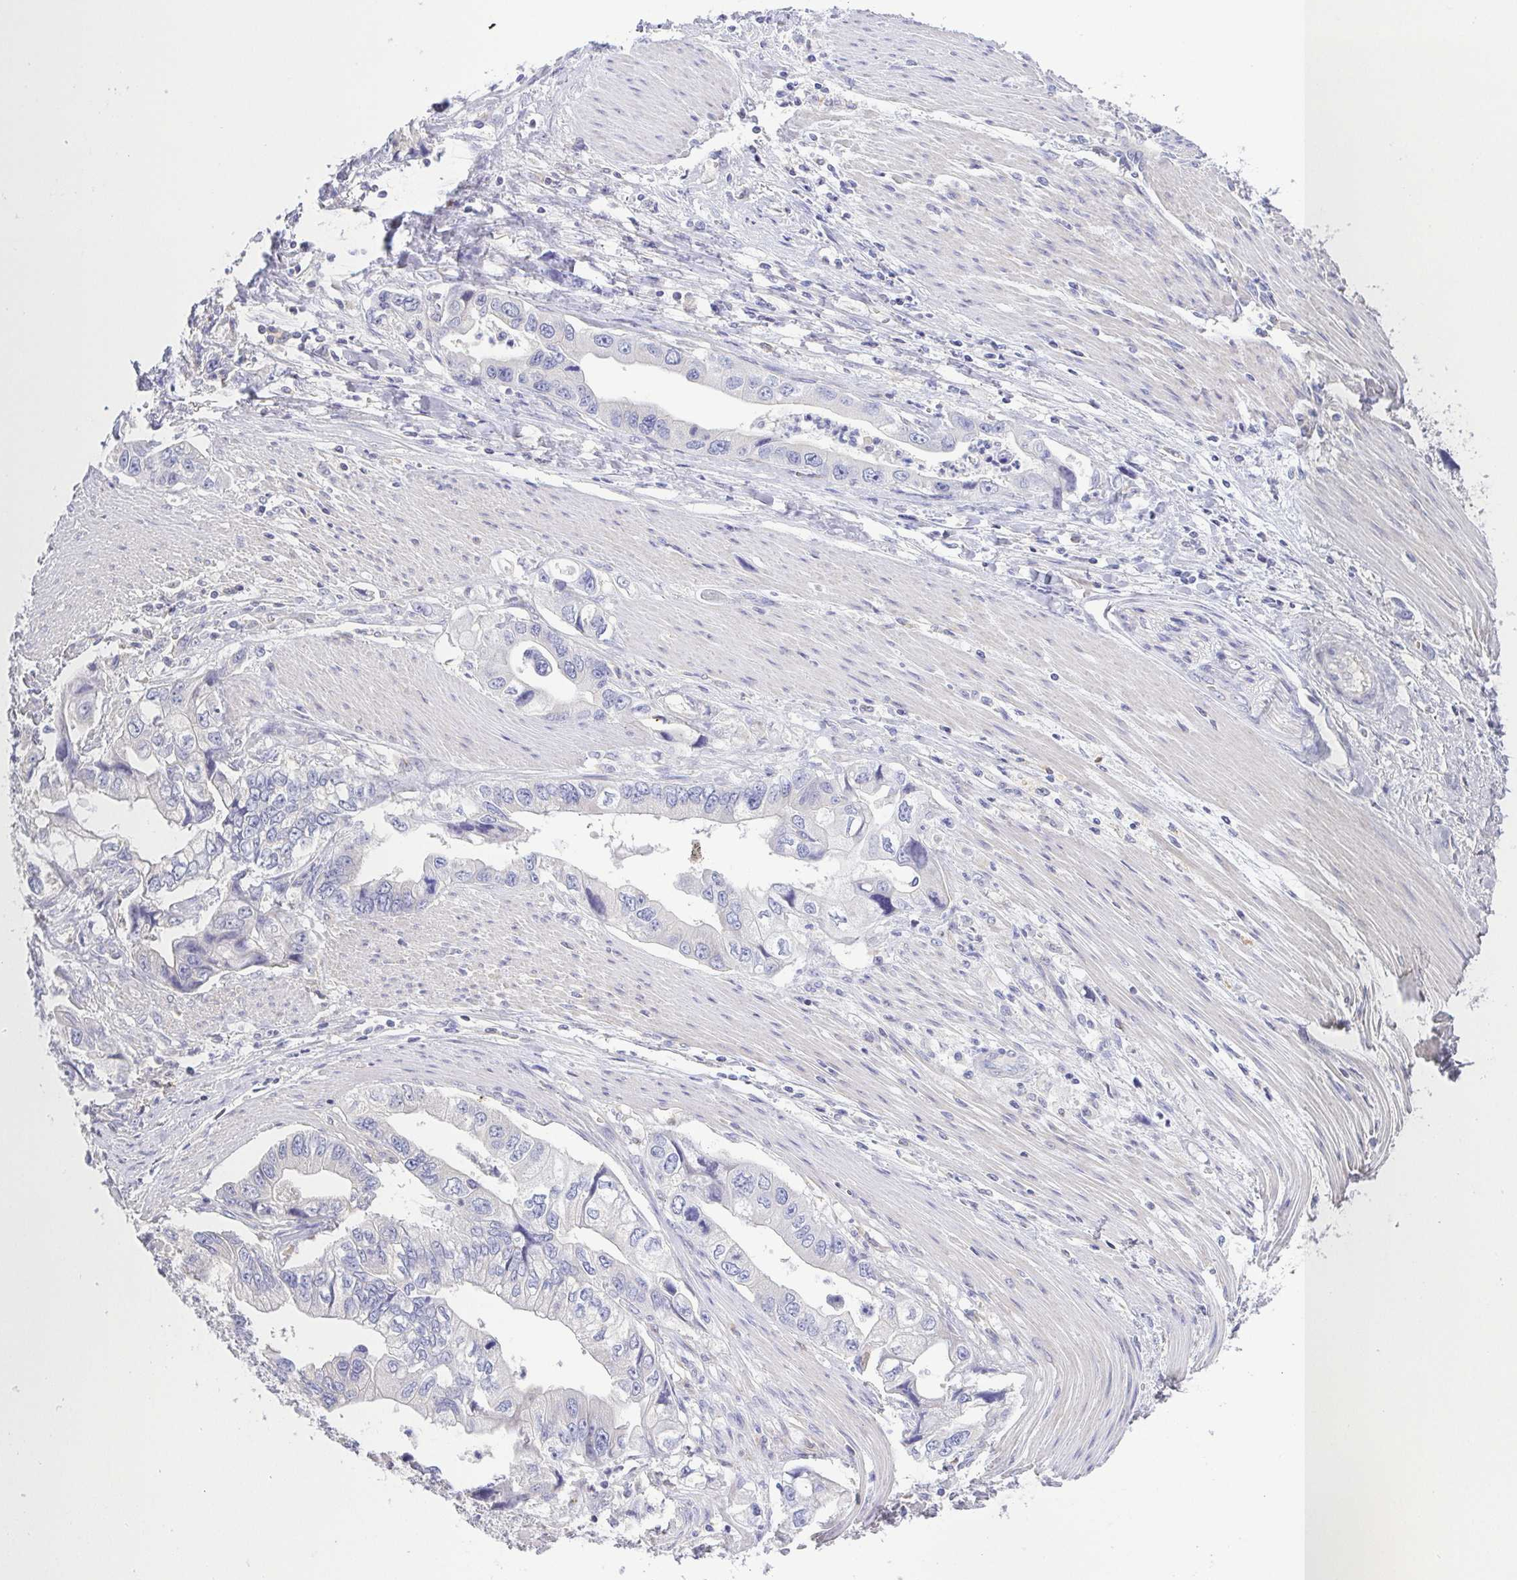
{"staining": {"intensity": "negative", "quantity": "none", "location": "none"}, "tissue": "stomach cancer", "cell_type": "Tumor cells", "image_type": "cancer", "snomed": [{"axis": "morphology", "description": "Adenocarcinoma, NOS"}, {"axis": "topography", "description": "Pancreas"}, {"axis": "topography", "description": "Stomach, upper"}], "caption": "Tumor cells show no significant protein expression in adenocarcinoma (stomach). (DAB (3,3'-diaminobenzidine) immunohistochemistry visualized using brightfield microscopy, high magnification).", "gene": "PKDREJ", "patient": {"sex": "male", "age": 77}}